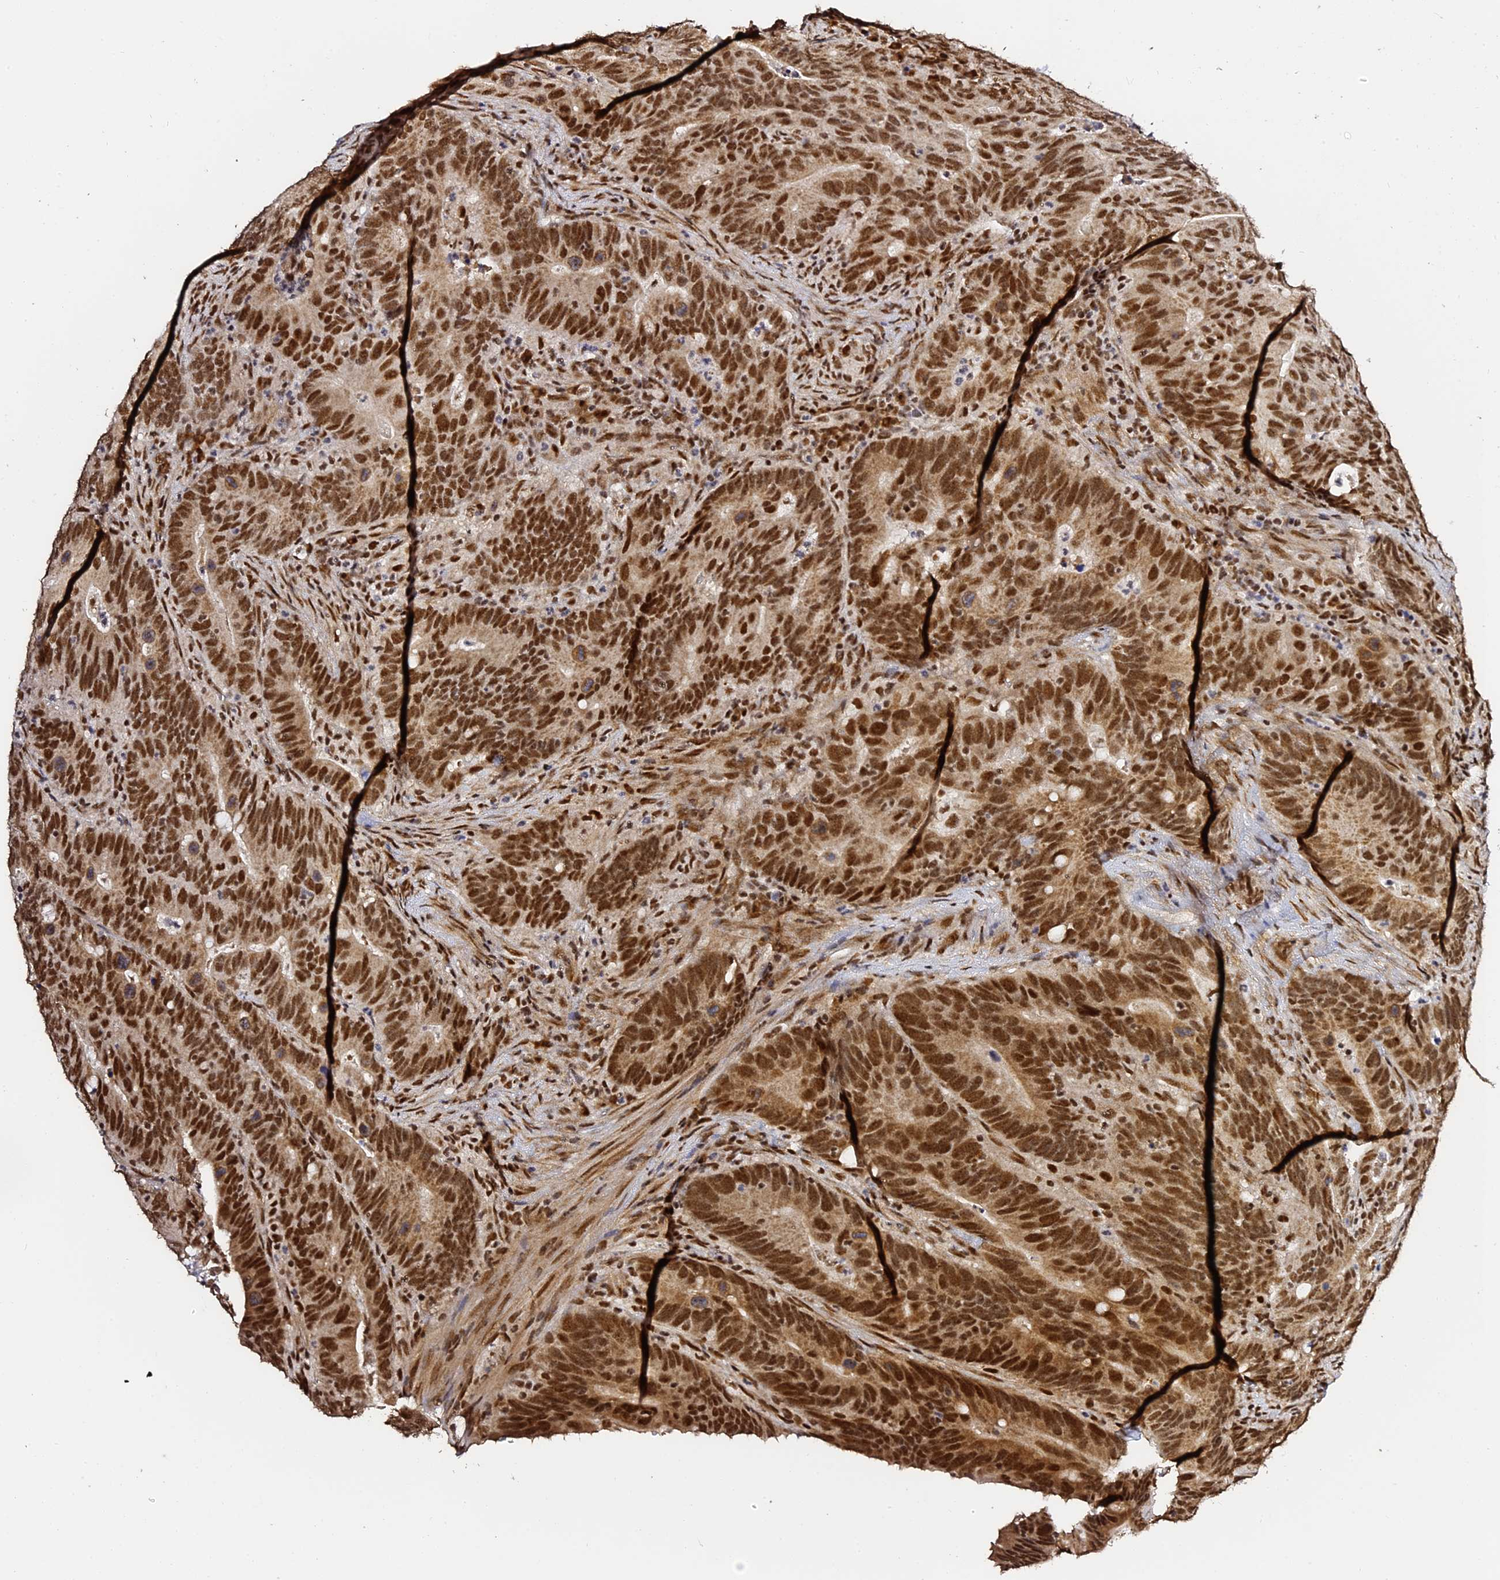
{"staining": {"intensity": "strong", "quantity": ">75%", "location": "nuclear"}, "tissue": "colorectal cancer", "cell_type": "Tumor cells", "image_type": "cancer", "snomed": [{"axis": "morphology", "description": "Adenocarcinoma, NOS"}, {"axis": "topography", "description": "Colon"}], "caption": "Immunohistochemical staining of human colorectal cancer (adenocarcinoma) shows high levels of strong nuclear positivity in about >75% of tumor cells. Using DAB (3,3'-diaminobenzidine) (brown) and hematoxylin (blue) stains, captured at high magnification using brightfield microscopy.", "gene": "MCRS1", "patient": {"sex": "female", "age": 66}}